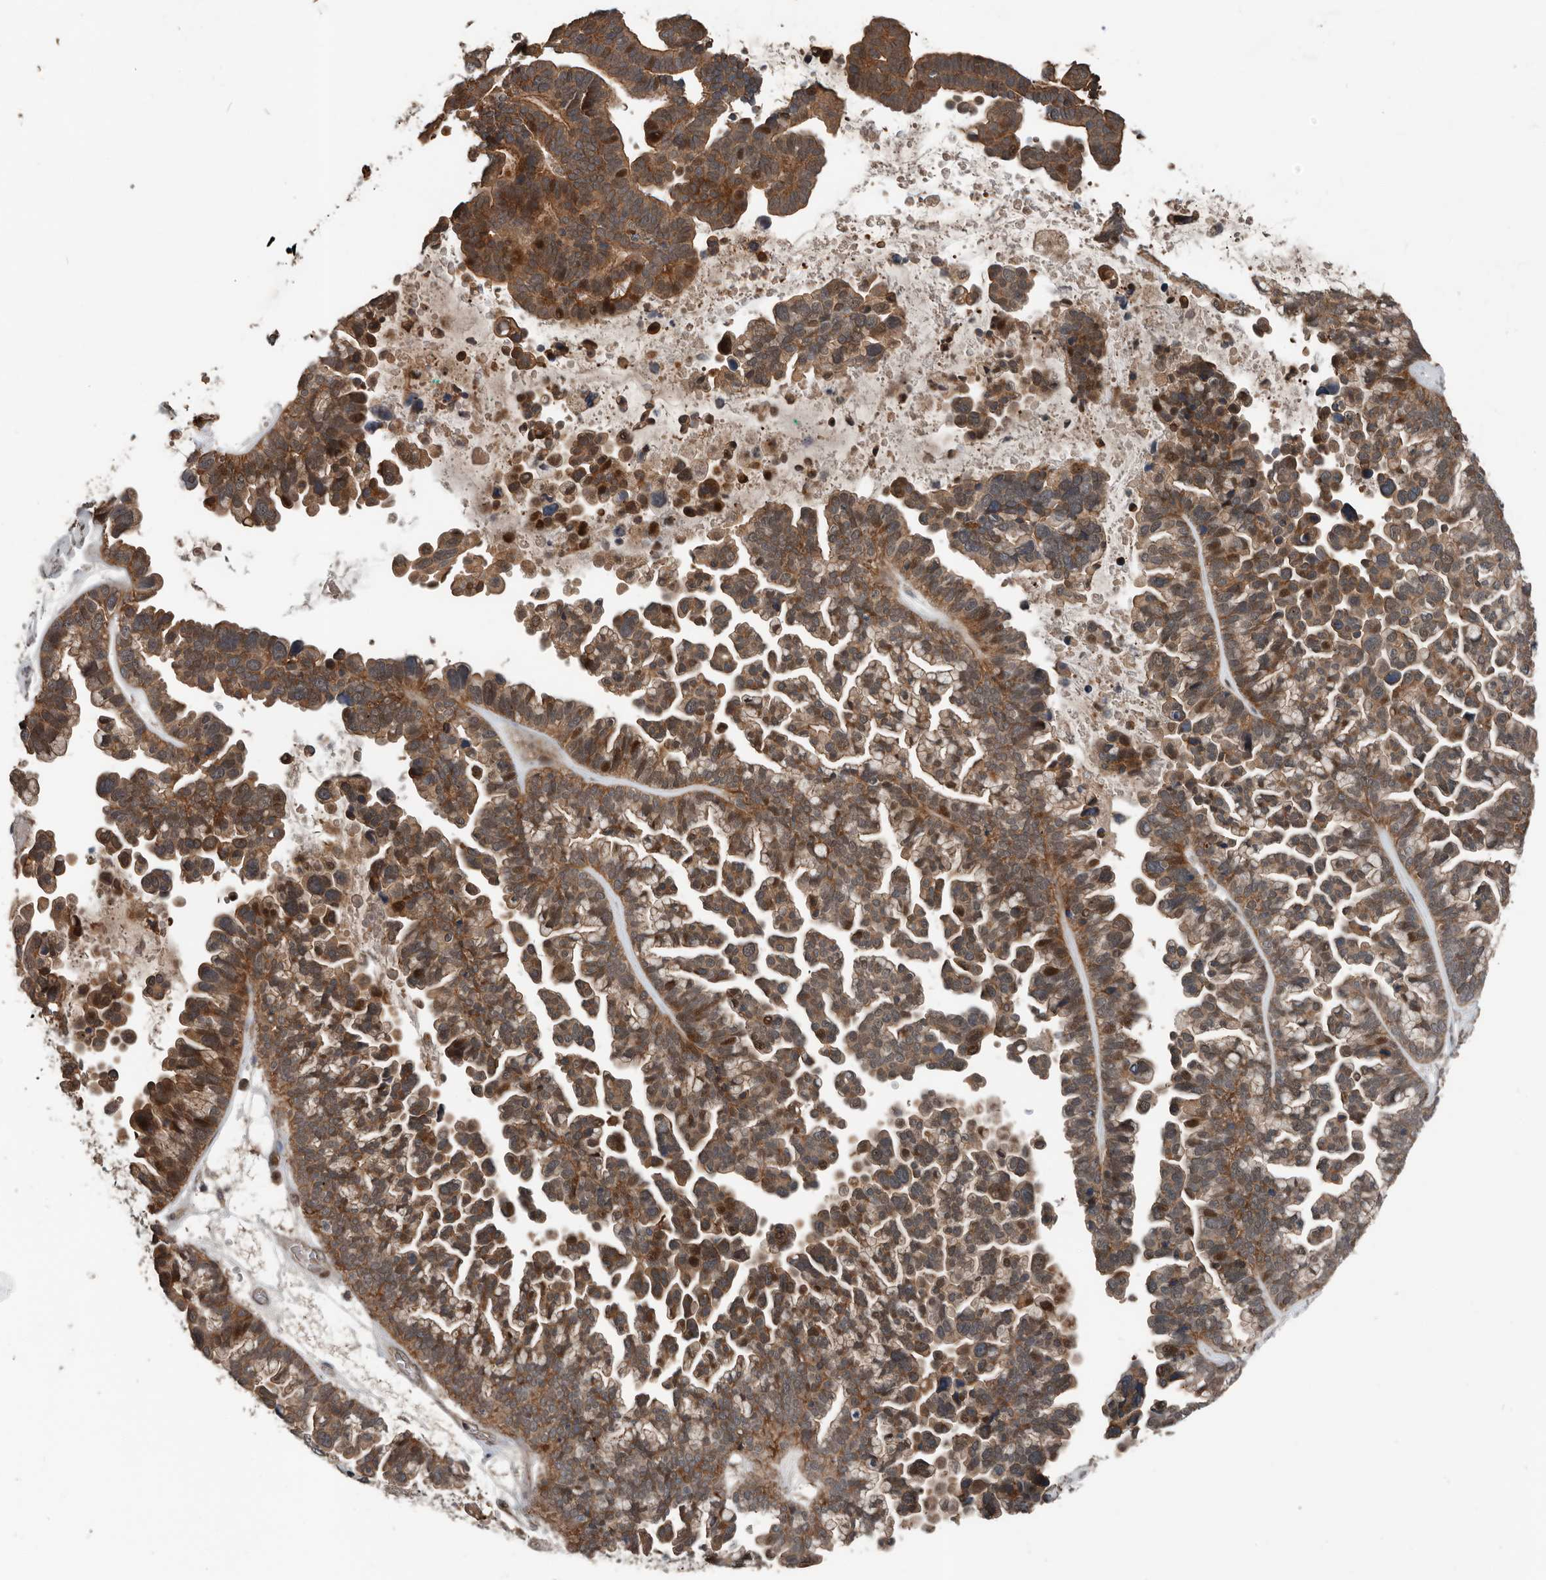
{"staining": {"intensity": "moderate", "quantity": ">75%", "location": "cytoplasmic/membranous,nuclear"}, "tissue": "ovarian cancer", "cell_type": "Tumor cells", "image_type": "cancer", "snomed": [{"axis": "morphology", "description": "Cystadenocarcinoma, serous, NOS"}, {"axis": "topography", "description": "Ovary"}], "caption": "The image shows a brown stain indicating the presence of a protein in the cytoplasmic/membranous and nuclear of tumor cells in ovarian cancer (serous cystadenocarcinoma).", "gene": "YOD1", "patient": {"sex": "female", "age": 56}}